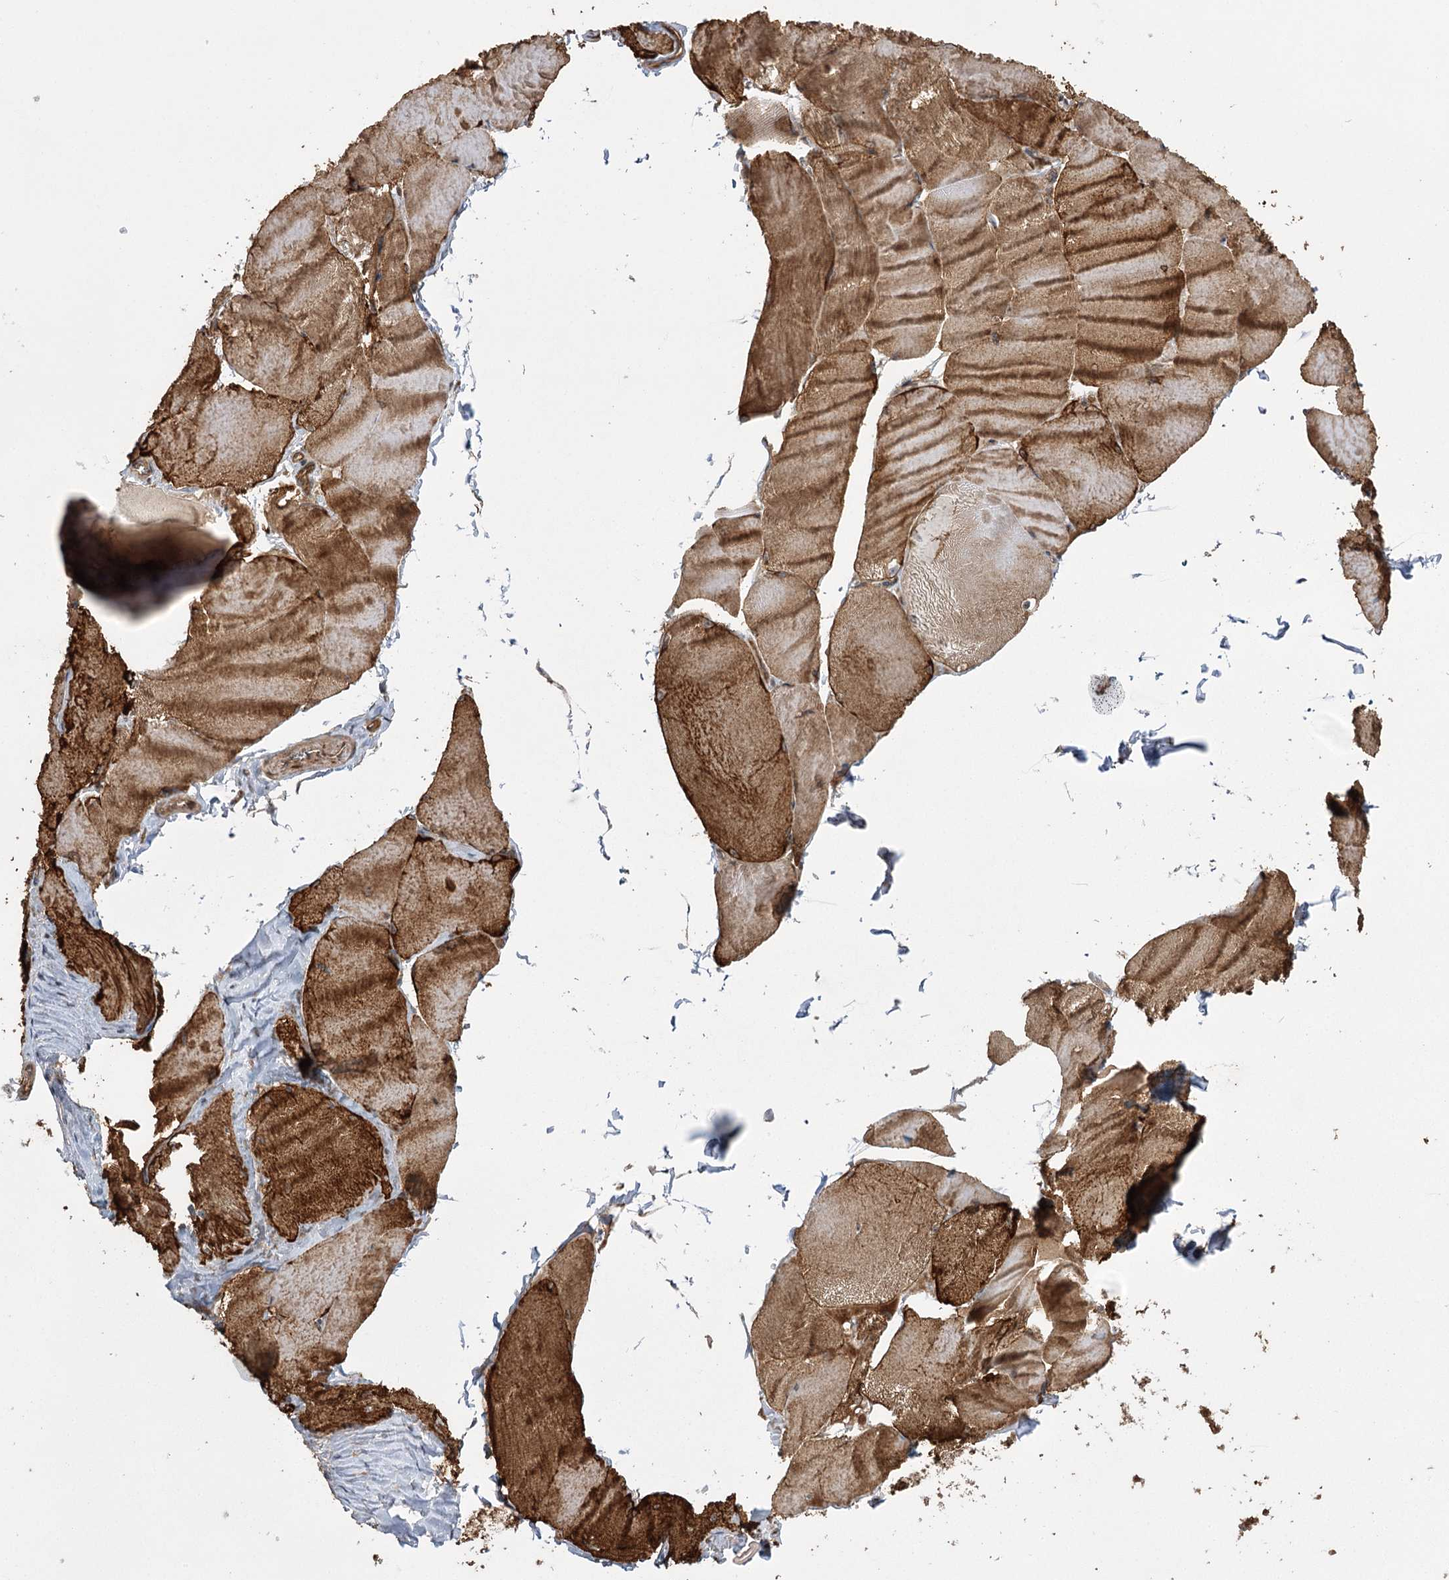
{"staining": {"intensity": "moderate", "quantity": ">75%", "location": "cytoplasmic/membranous"}, "tissue": "skeletal muscle", "cell_type": "Myocytes", "image_type": "normal", "snomed": [{"axis": "morphology", "description": "Normal tissue, NOS"}, {"axis": "morphology", "description": "Basal cell carcinoma"}, {"axis": "topography", "description": "Skeletal muscle"}], "caption": "IHC image of benign skeletal muscle stained for a protein (brown), which shows medium levels of moderate cytoplasmic/membranous expression in approximately >75% of myocytes.", "gene": "KCNN2", "patient": {"sex": "female", "age": 64}}